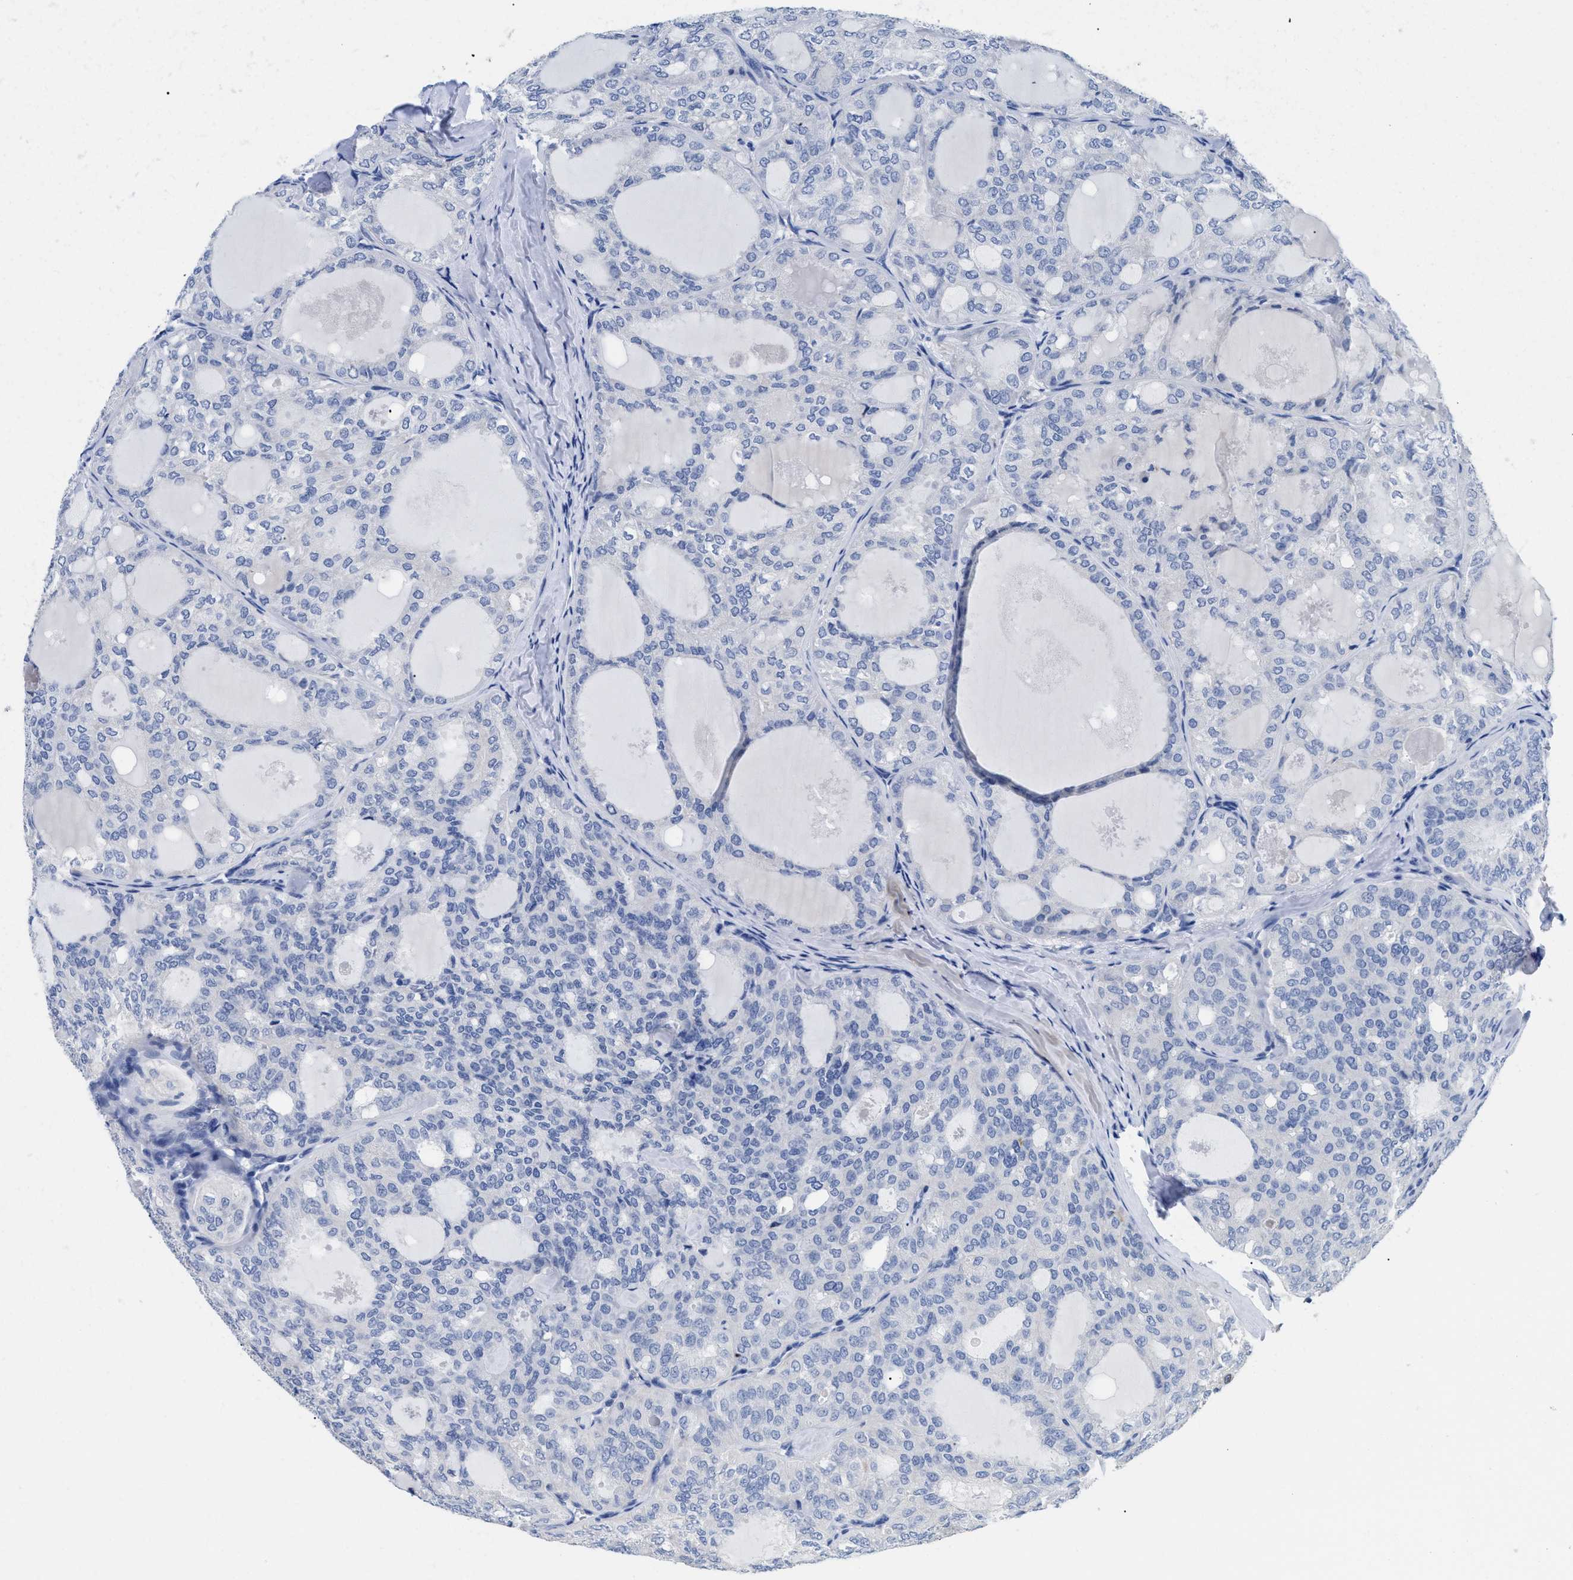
{"staining": {"intensity": "negative", "quantity": "none", "location": "none"}, "tissue": "thyroid cancer", "cell_type": "Tumor cells", "image_type": "cancer", "snomed": [{"axis": "morphology", "description": "Follicular adenoma carcinoma, NOS"}, {"axis": "topography", "description": "Thyroid gland"}], "caption": "Immunohistochemistry (IHC) of thyroid cancer (follicular adenoma carcinoma) demonstrates no positivity in tumor cells.", "gene": "APOBEC2", "patient": {"sex": "male", "age": 75}}